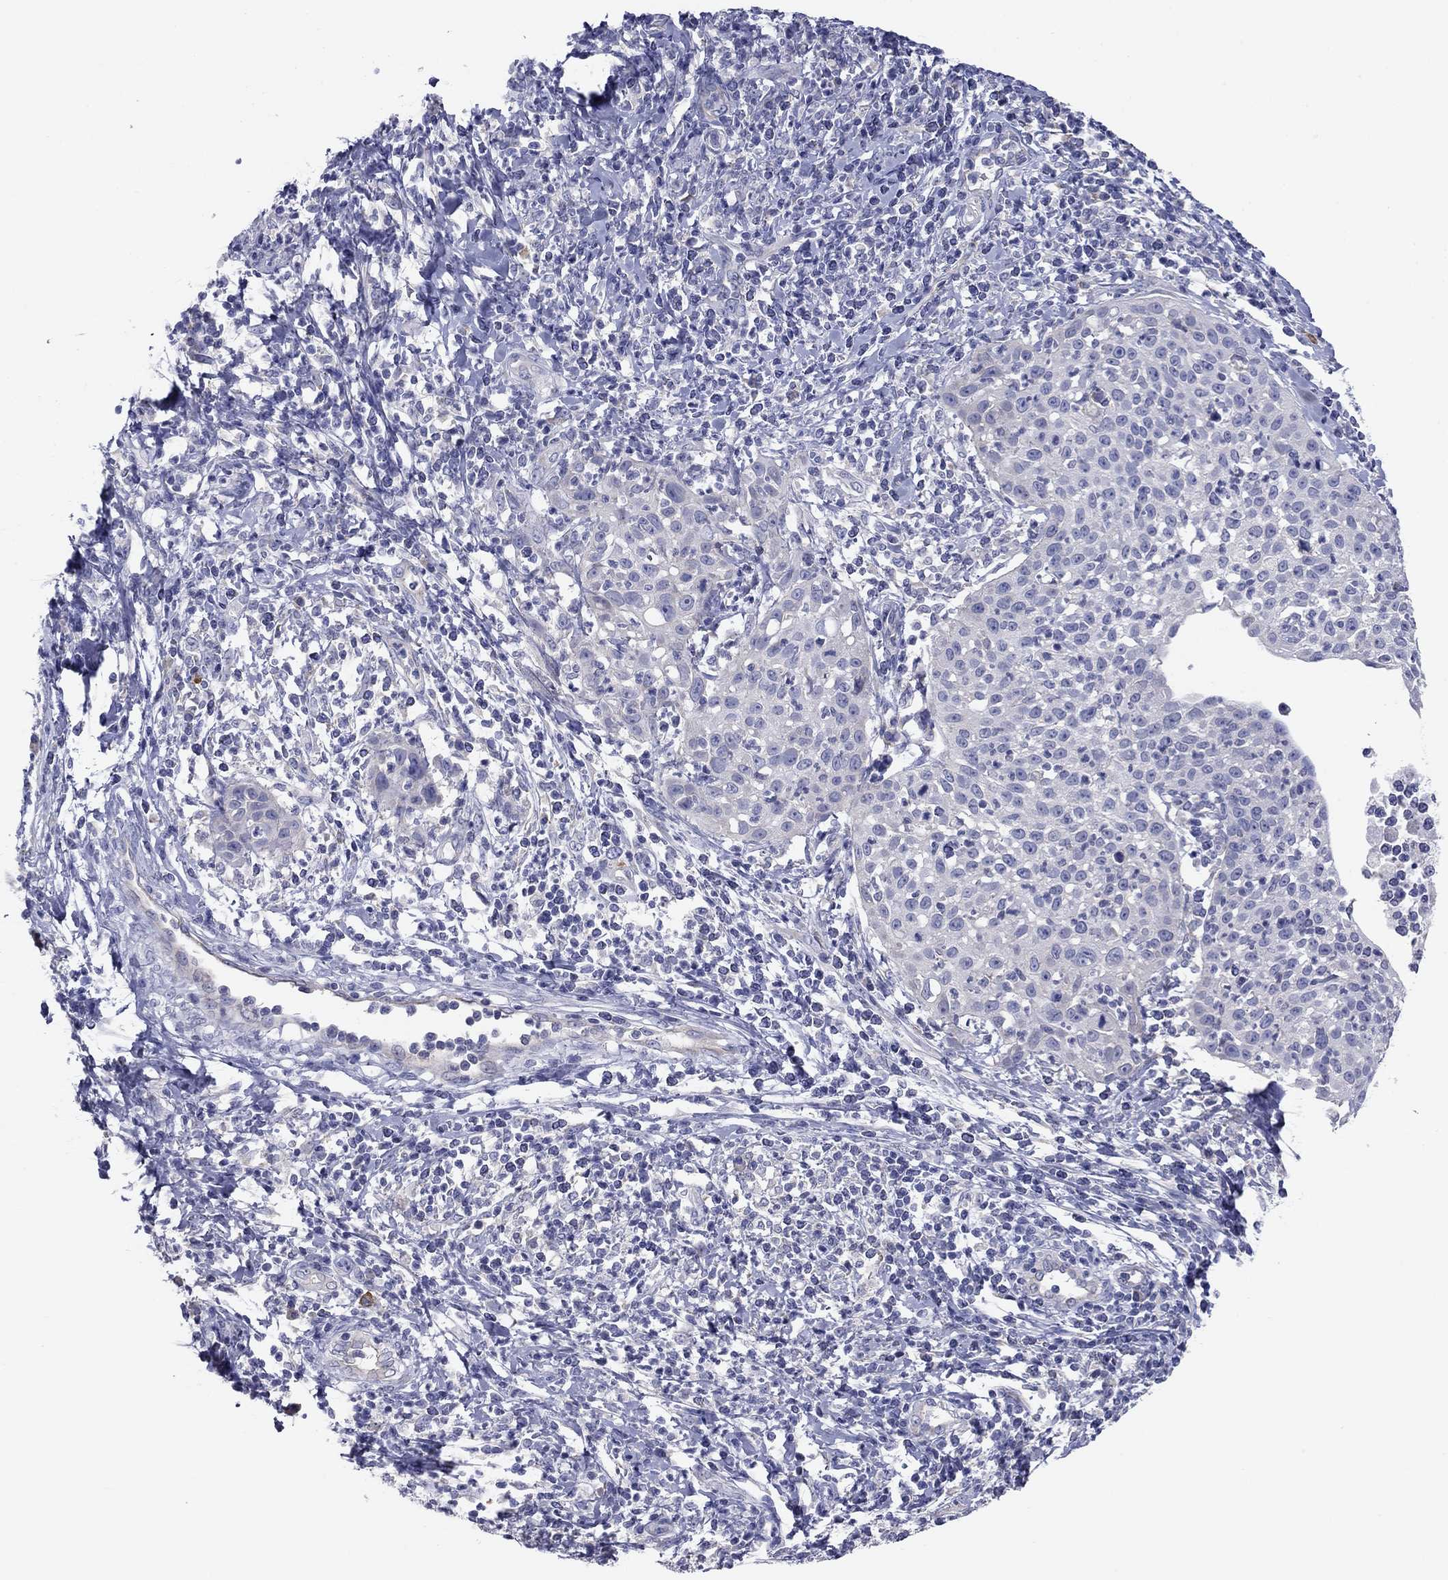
{"staining": {"intensity": "negative", "quantity": "none", "location": "none"}, "tissue": "cervical cancer", "cell_type": "Tumor cells", "image_type": "cancer", "snomed": [{"axis": "morphology", "description": "Squamous cell carcinoma, NOS"}, {"axis": "topography", "description": "Cervix"}], "caption": "Immunohistochemistry image of human squamous cell carcinoma (cervical) stained for a protein (brown), which exhibits no staining in tumor cells.", "gene": "GRK7", "patient": {"sex": "female", "age": 26}}